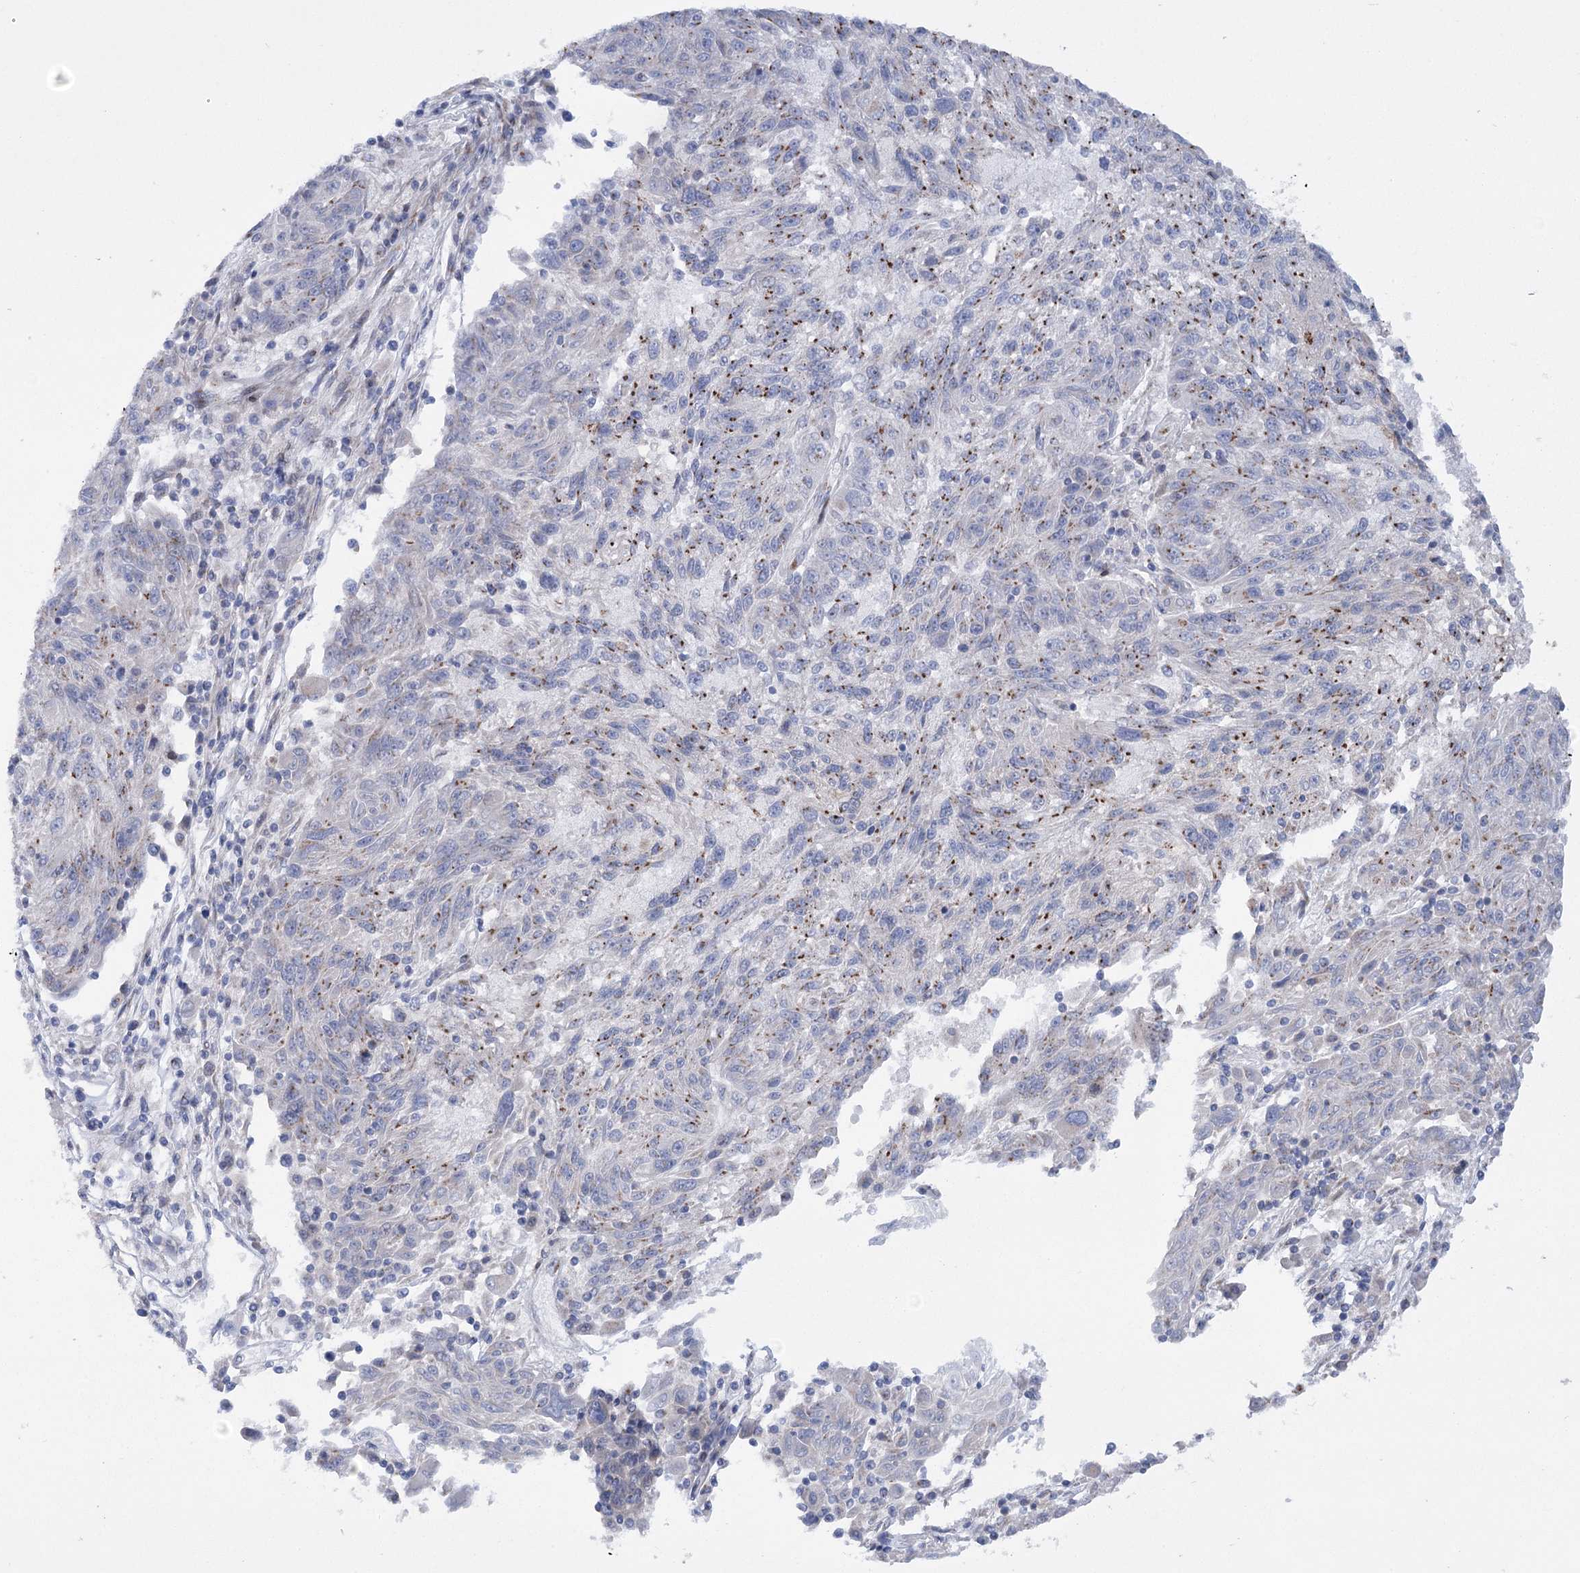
{"staining": {"intensity": "moderate", "quantity": "<25%", "location": "cytoplasmic/membranous"}, "tissue": "melanoma", "cell_type": "Tumor cells", "image_type": "cancer", "snomed": [{"axis": "morphology", "description": "Malignant melanoma, NOS"}, {"axis": "topography", "description": "Skin"}], "caption": "Tumor cells exhibit low levels of moderate cytoplasmic/membranous staining in about <25% of cells in human melanoma.", "gene": "NME7", "patient": {"sex": "male", "age": 53}}